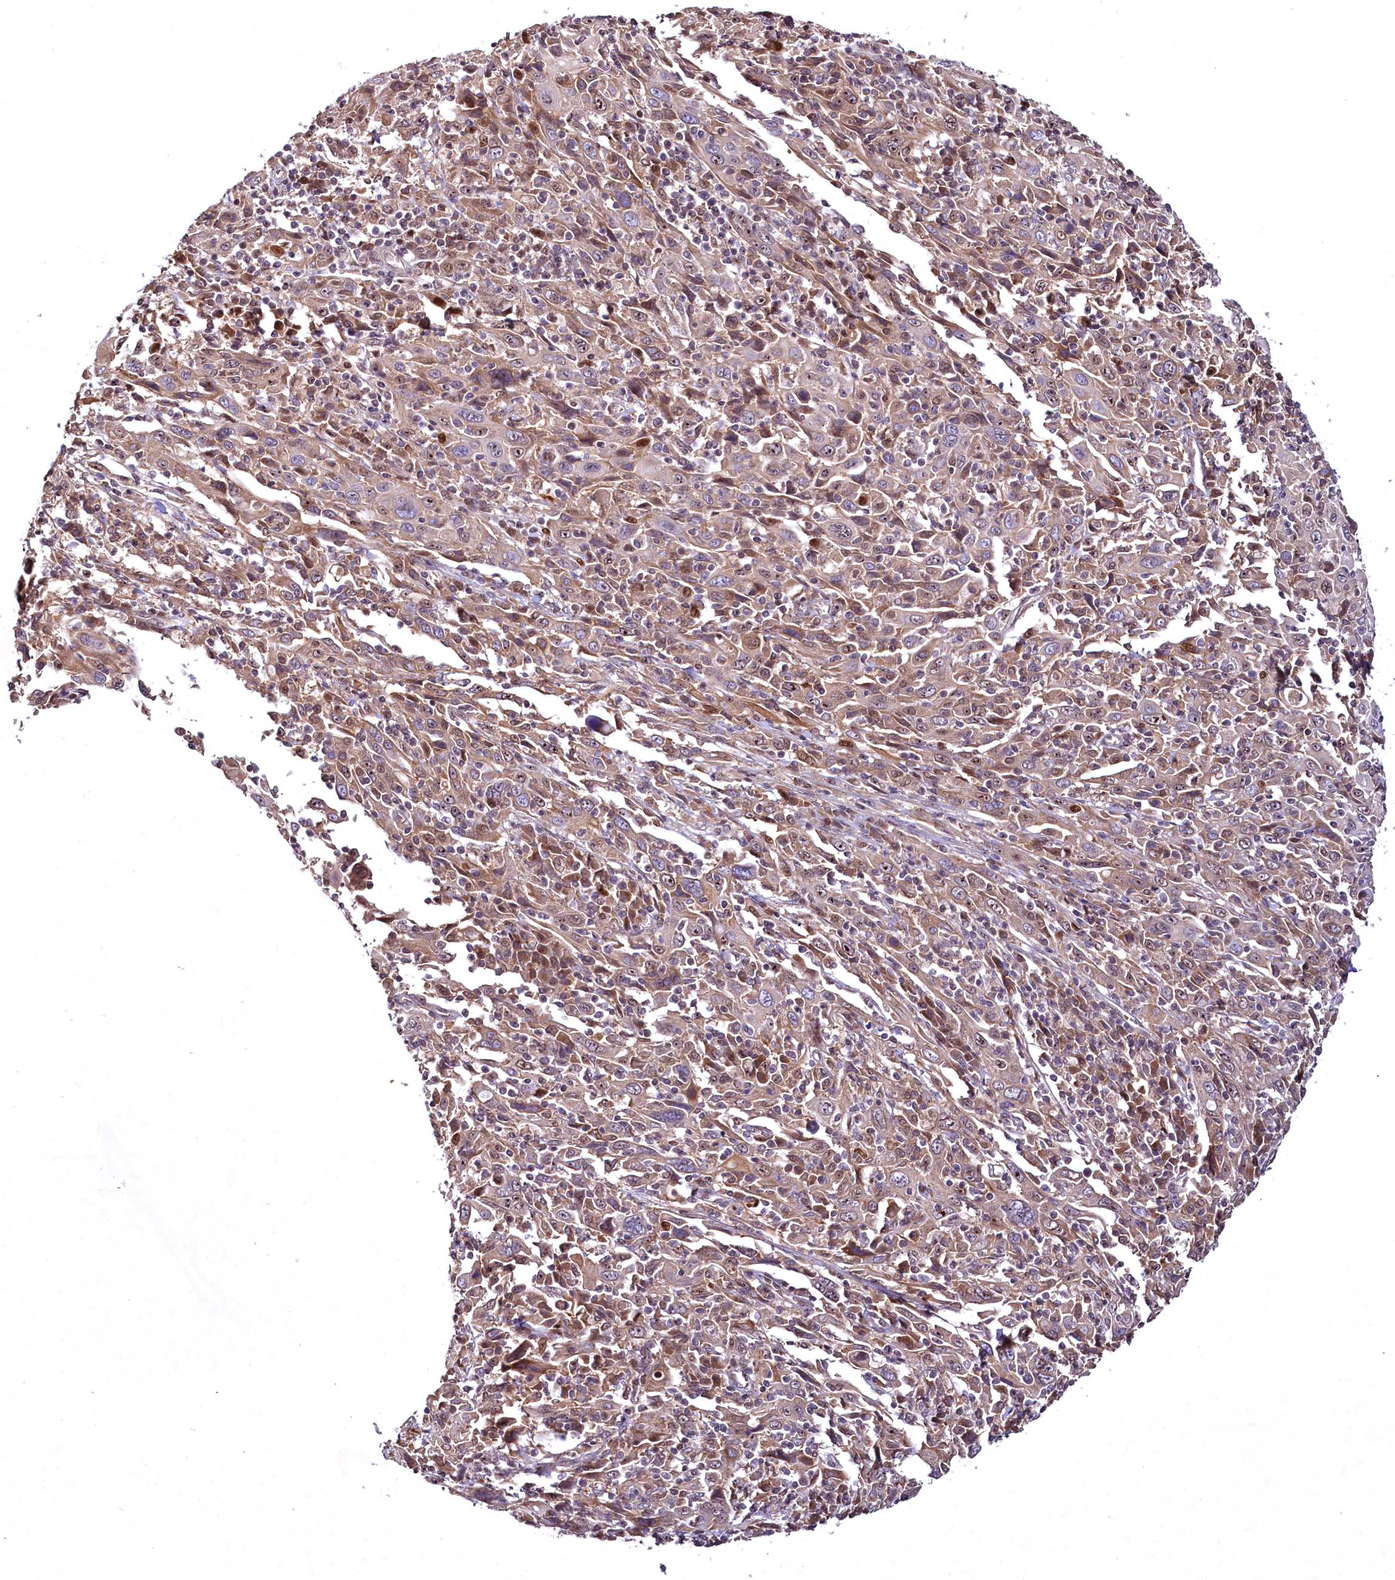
{"staining": {"intensity": "moderate", "quantity": "25%-75%", "location": "cytoplasmic/membranous,nuclear"}, "tissue": "cervical cancer", "cell_type": "Tumor cells", "image_type": "cancer", "snomed": [{"axis": "morphology", "description": "Squamous cell carcinoma, NOS"}, {"axis": "topography", "description": "Cervix"}], "caption": "This is an image of immunohistochemistry staining of cervical cancer, which shows moderate expression in the cytoplasmic/membranous and nuclear of tumor cells.", "gene": "N4BP2L1", "patient": {"sex": "female", "age": 46}}